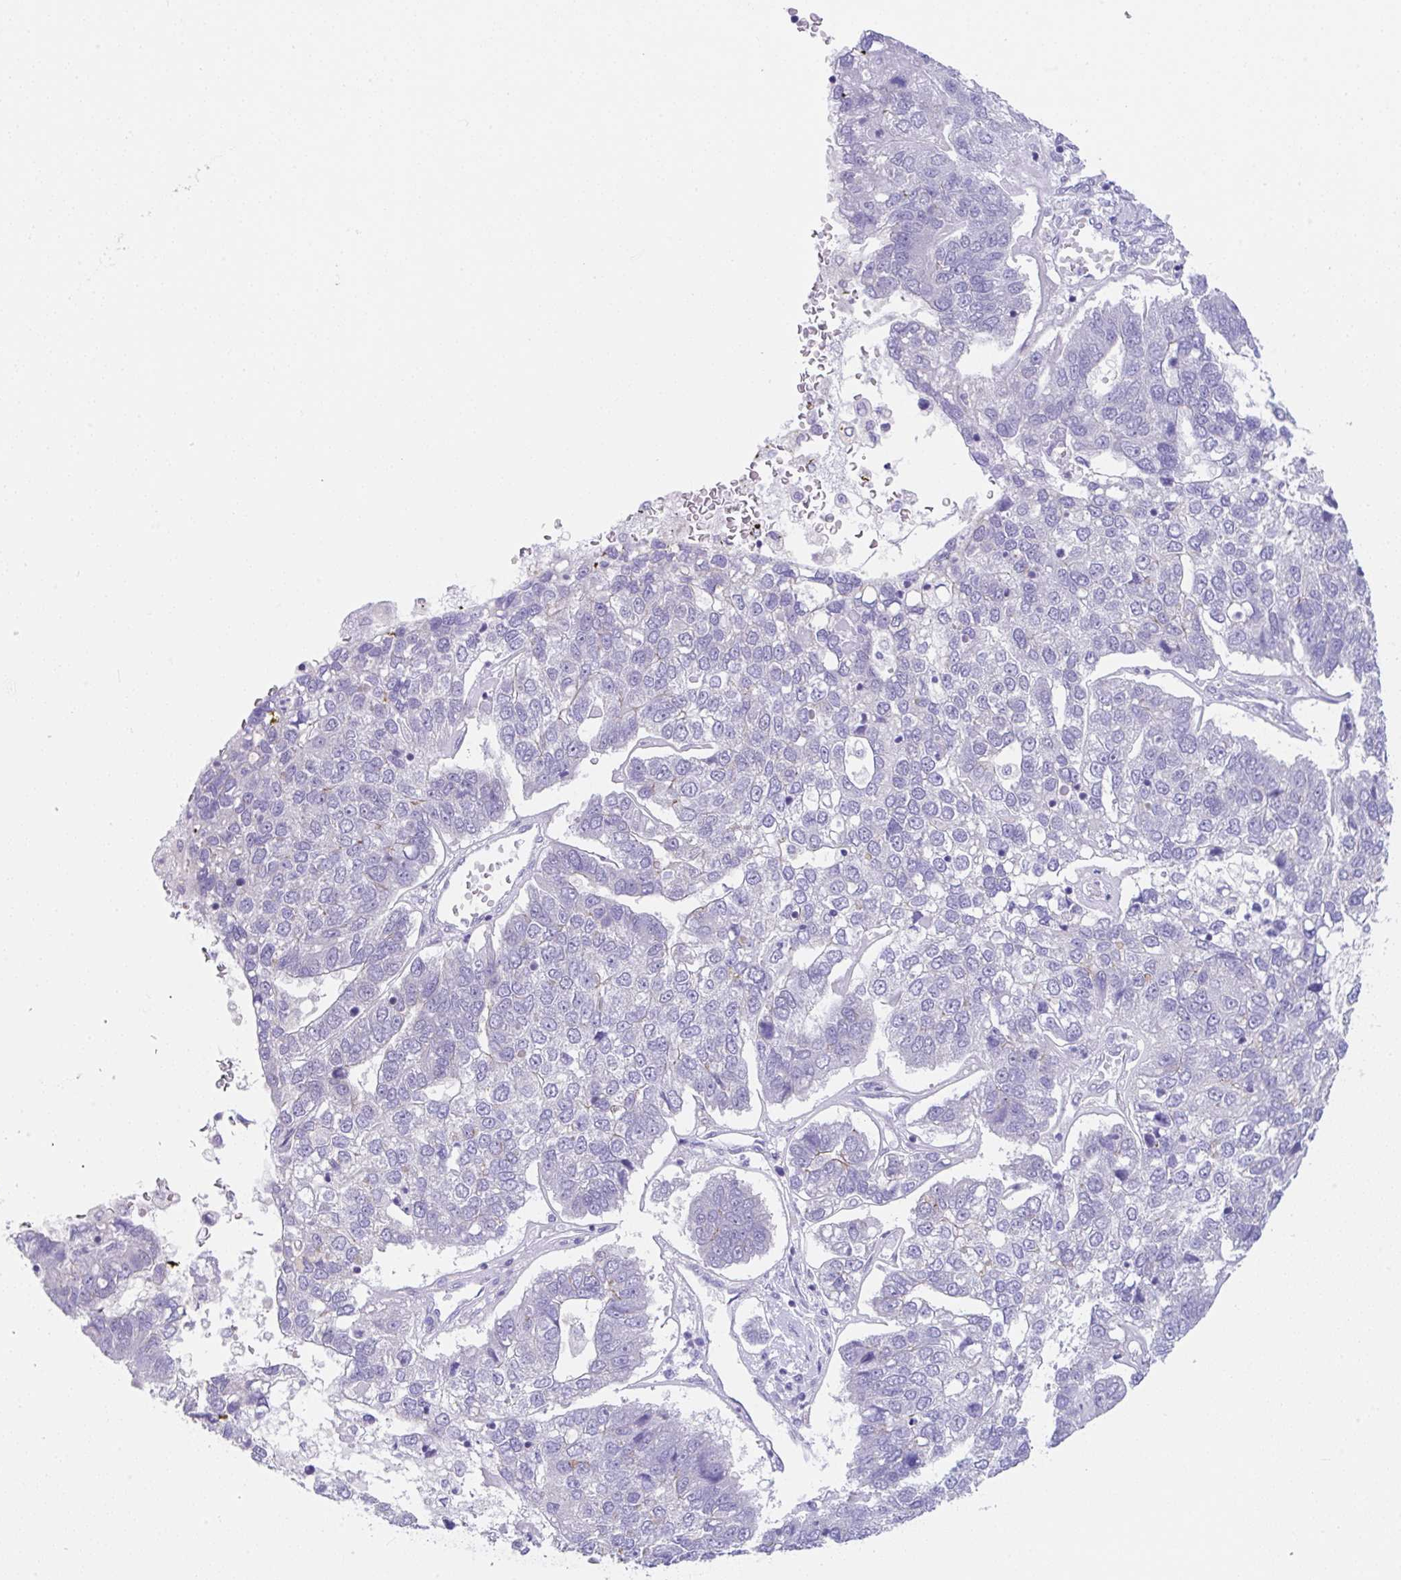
{"staining": {"intensity": "negative", "quantity": "none", "location": "none"}, "tissue": "pancreatic cancer", "cell_type": "Tumor cells", "image_type": "cancer", "snomed": [{"axis": "morphology", "description": "Adenocarcinoma, NOS"}, {"axis": "topography", "description": "Pancreas"}], "caption": "A micrograph of human pancreatic adenocarcinoma is negative for staining in tumor cells.", "gene": "CGNL1", "patient": {"sex": "female", "age": 61}}